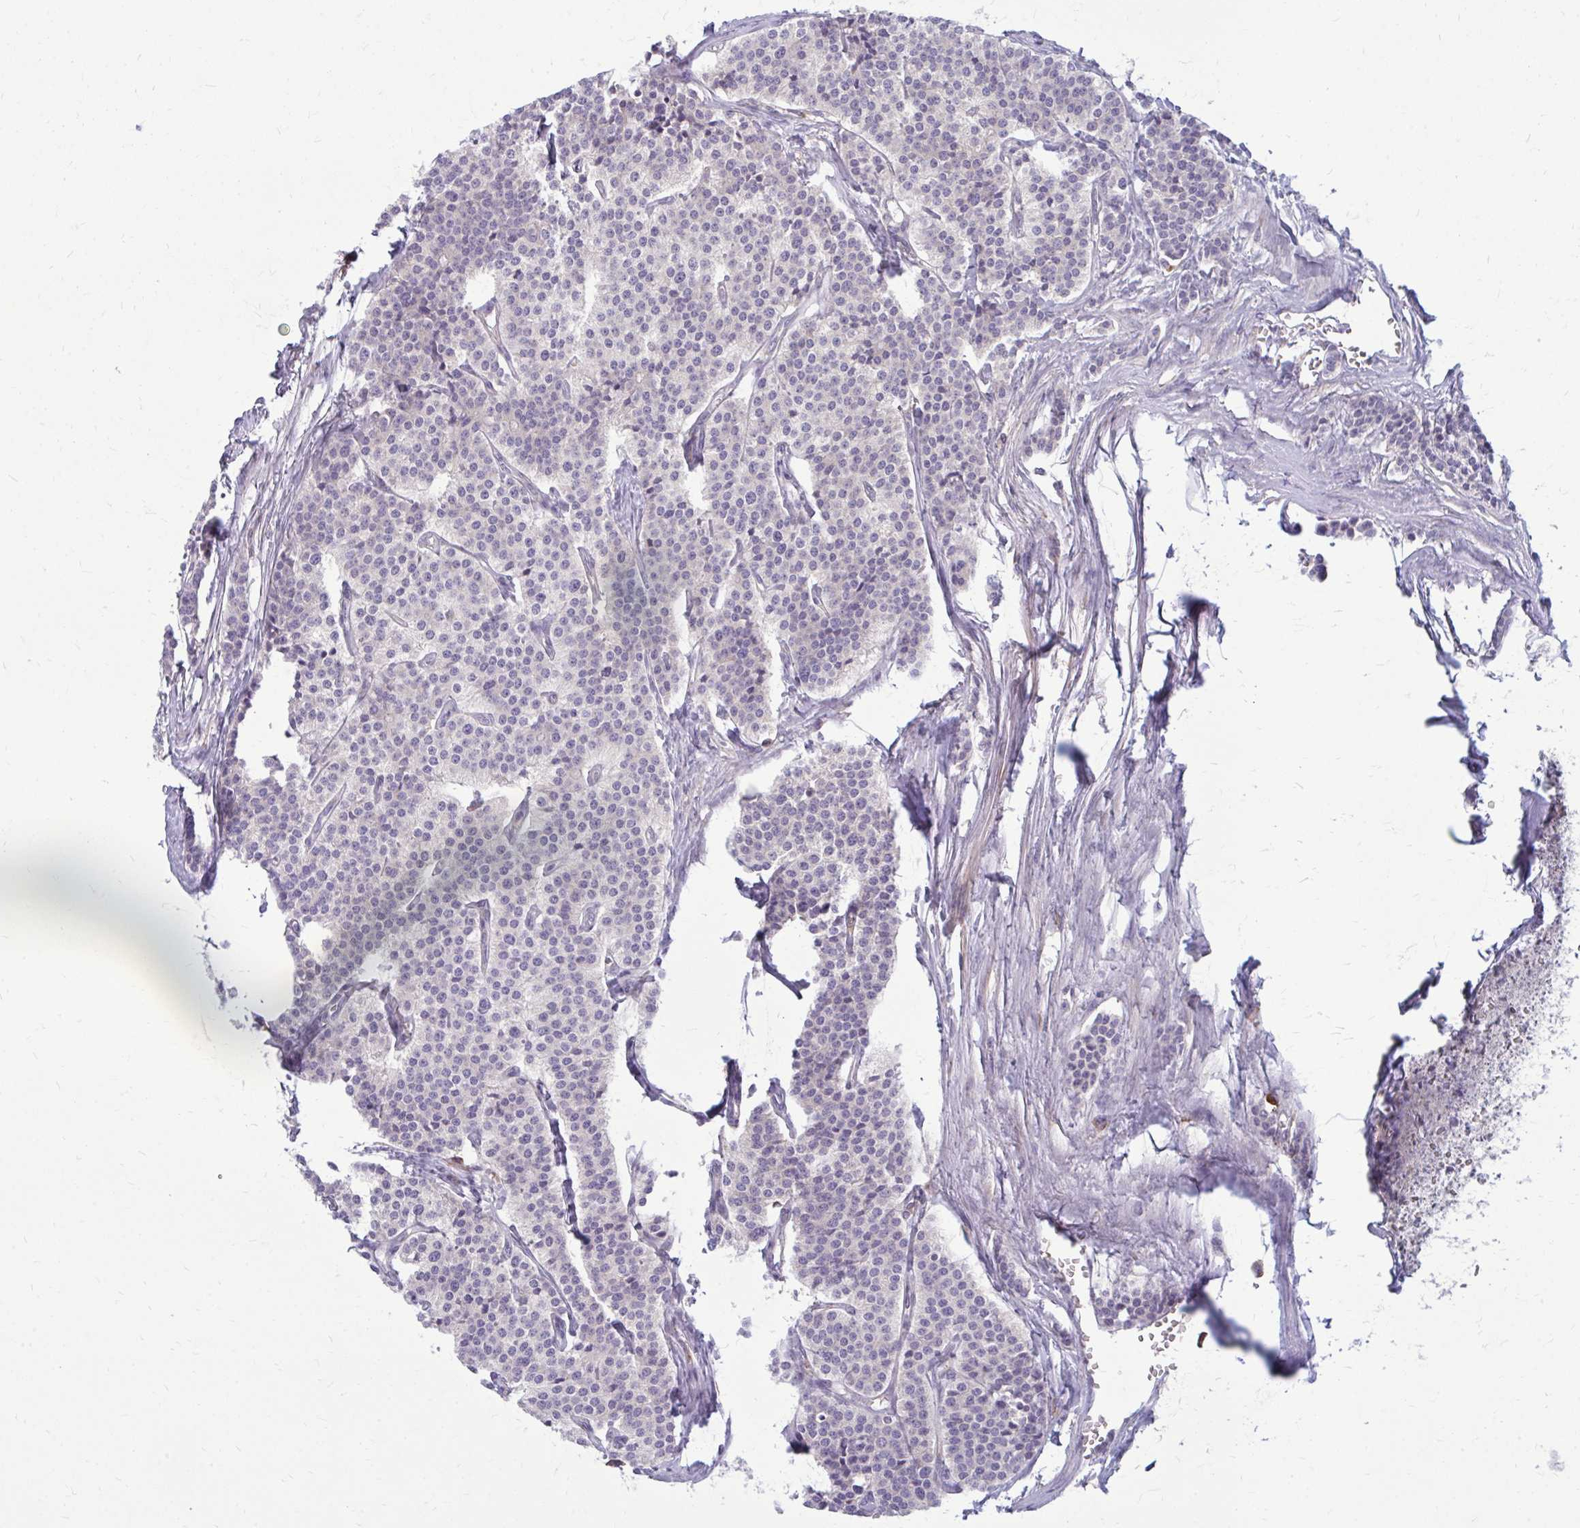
{"staining": {"intensity": "negative", "quantity": "none", "location": "none"}, "tissue": "carcinoid", "cell_type": "Tumor cells", "image_type": "cancer", "snomed": [{"axis": "morphology", "description": "Carcinoid, malignant, NOS"}, {"axis": "topography", "description": "Small intestine"}], "caption": "The immunohistochemistry photomicrograph has no significant positivity in tumor cells of malignant carcinoid tissue.", "gene": "CEMP1", "patient": {"sex": "male", "age": 63}}